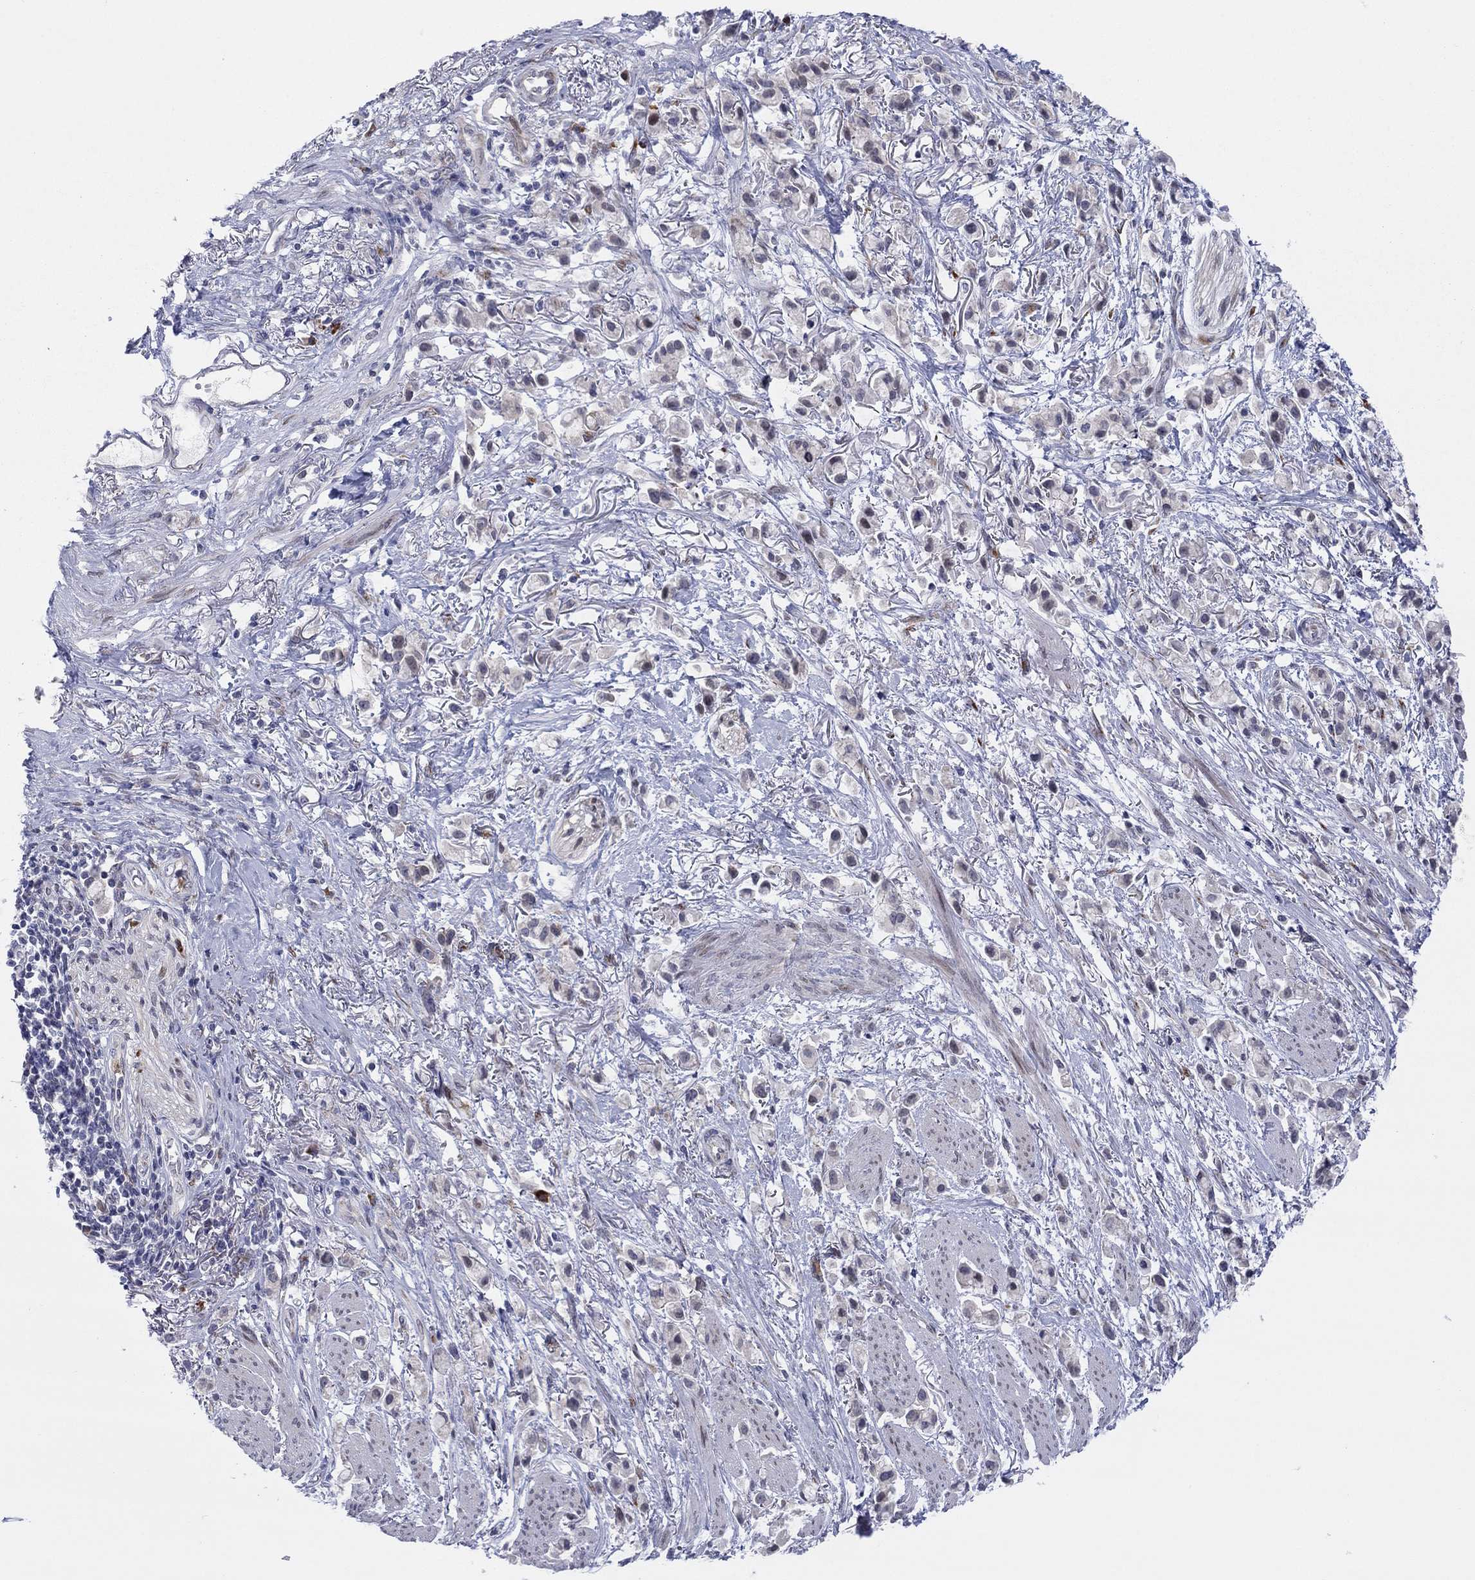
{"staining": {"intensity": "negative", "quantity": "none", "location": "none"}, "tissue": "stomach cancer", "cell_type": "Tumor cells", "image_type": "cancer", "snomed": [{"axis": "morphology", "description": "Adenocarcinoma, NOS"}, {"axis": "topography", "description": "Stomach"}], "caption": "The immunohistochemistry micrograph has no significant staining in tumor cells of adenocarcinoma (stomach) tissue. (DAB IHC with hematoxylin counter stain).", "gene": "TTC21B", "patient": {"sex": "female", "age": 81}}